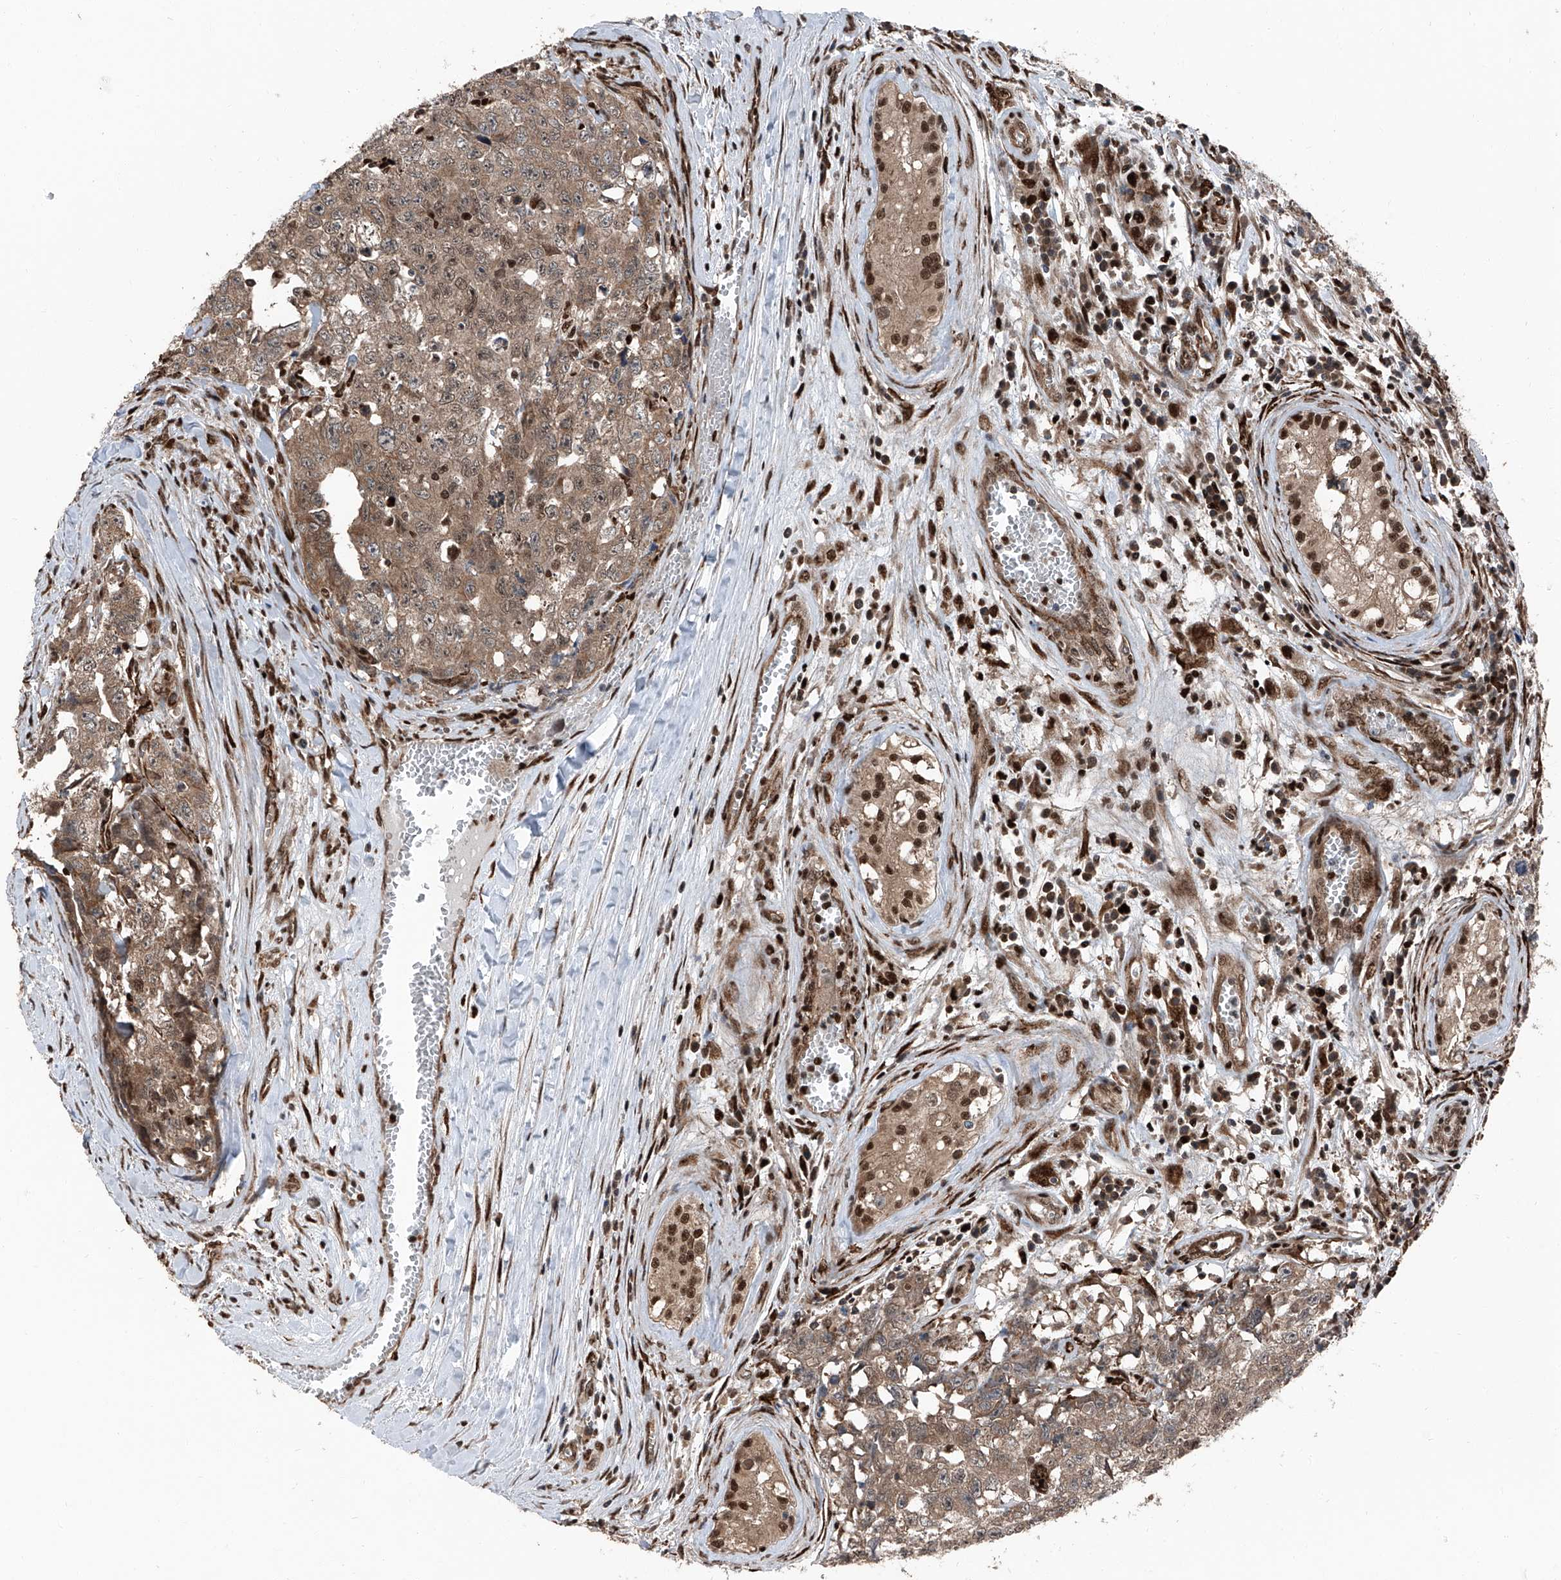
{"staining": {"intensity": "moderate", "quantity": ">75%", "location": "cytoplasmic/membranous"}, "tissue": "testis cancer", "cell_type": "Tumor cells", "image_type": "cancer", "snomed": [{"axis": "morphology", "description": "Carcinoma, Embryonal, NOS"}, {"axis": "topography", "description": "Testis"}], "caption": "Immunohistochemical staining of human testis cancer exhibits medium levels of moderate cytoplasmic/membranous positivity in approximately >75% of tumor cells. Nuclei are stained in blue.", "gene": "FKBP5", "patient": {"sex": "male", "age": 28}}